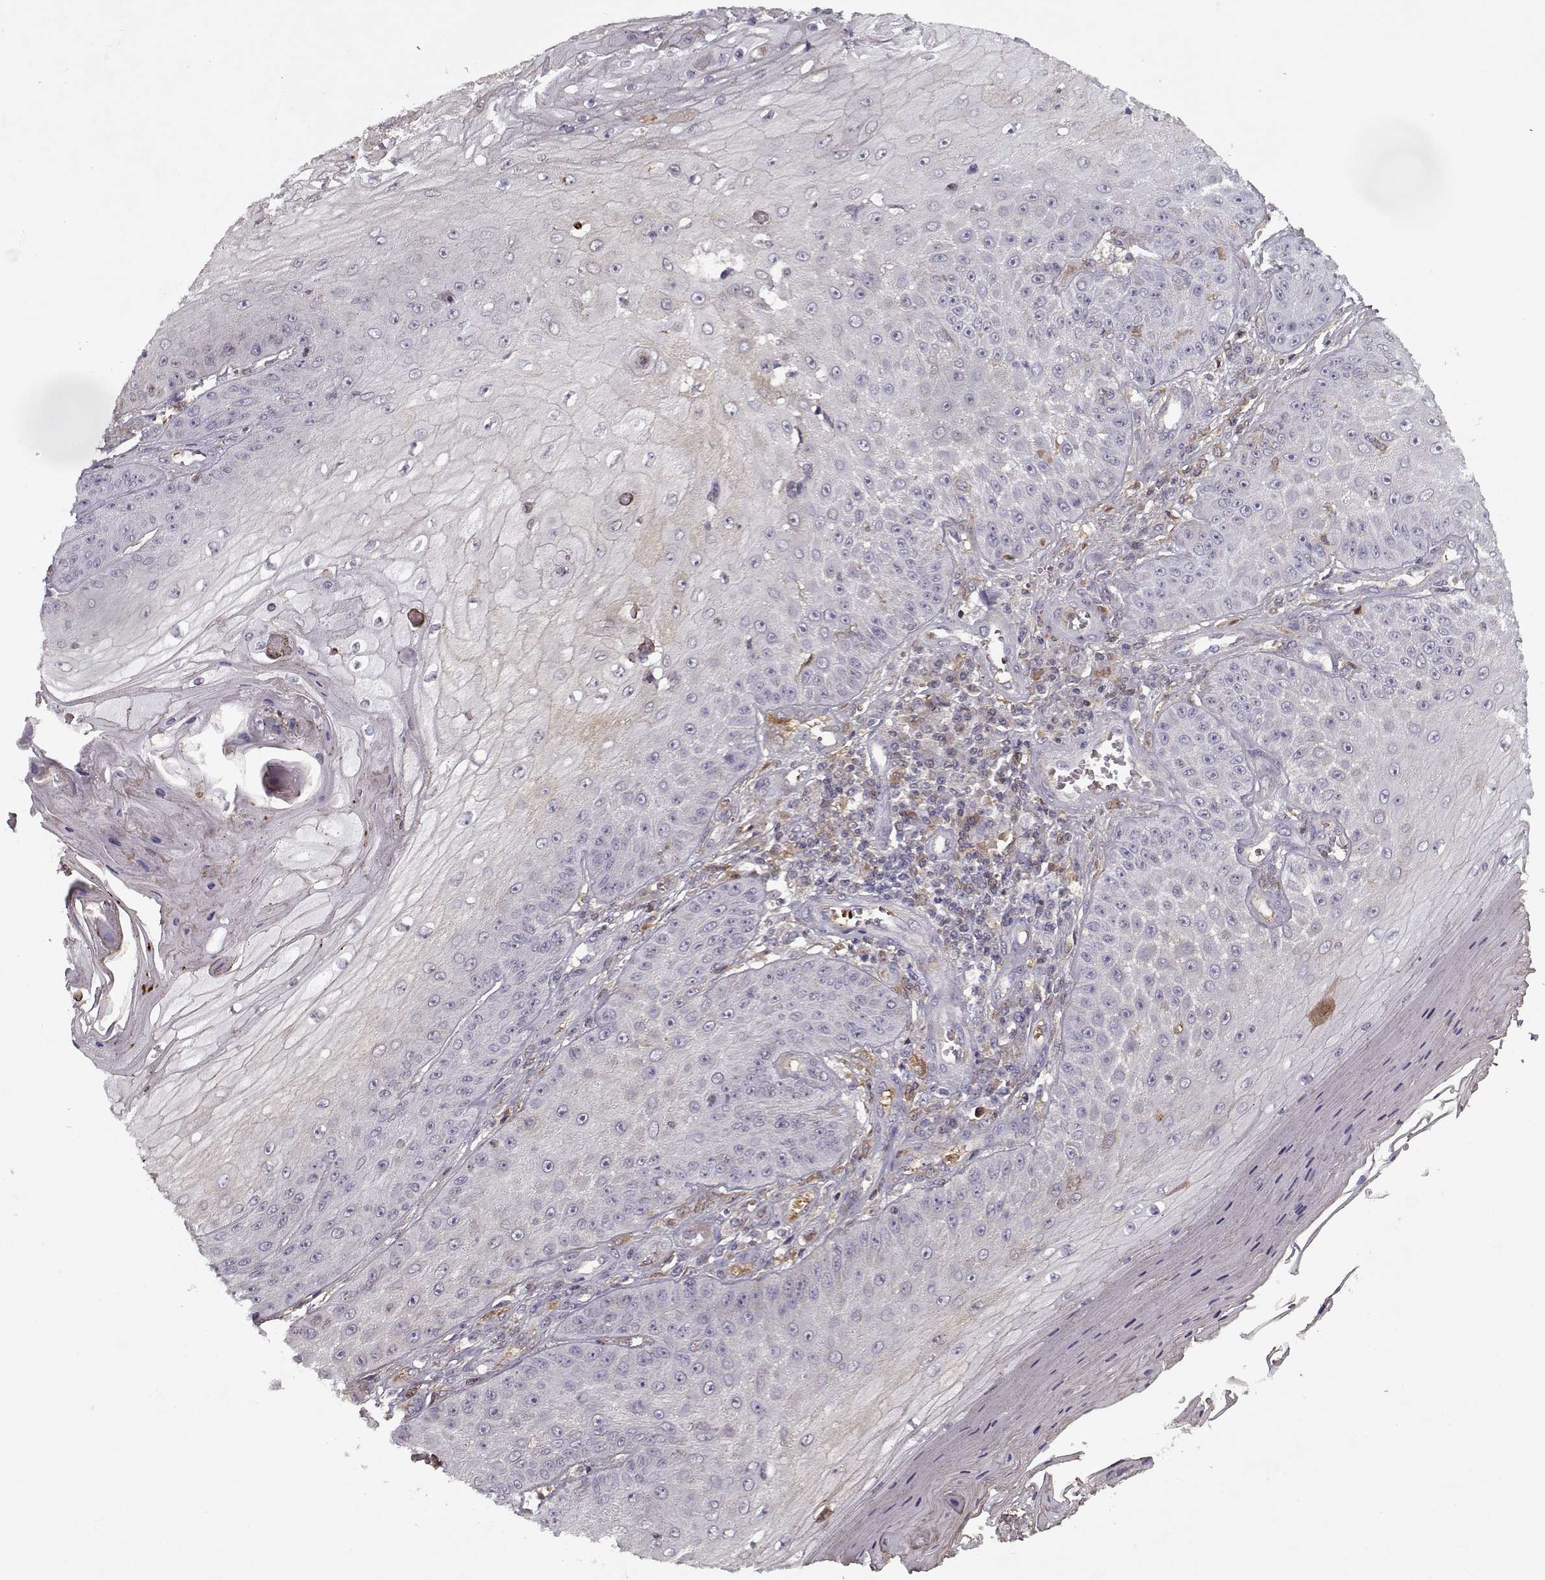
{"staining": {"intensity": "negative", "quantity": "none", "location": "none"}, "tissue": "skin cancer", "cell_type": "Tumor cells", "image_type": "cancer", "snomed": [{"axis": "morphology", "description": "Squamous cell carcinoma, NOS"}, {"axis": "topography", "description": "Skin"}], "caption": "There is no significant staining in tumor cells of skin squamous cell carcinoma. Nuclei are stained in blue.", "gene": "AFM", "patient": {"sex": "male", "age": 70}}